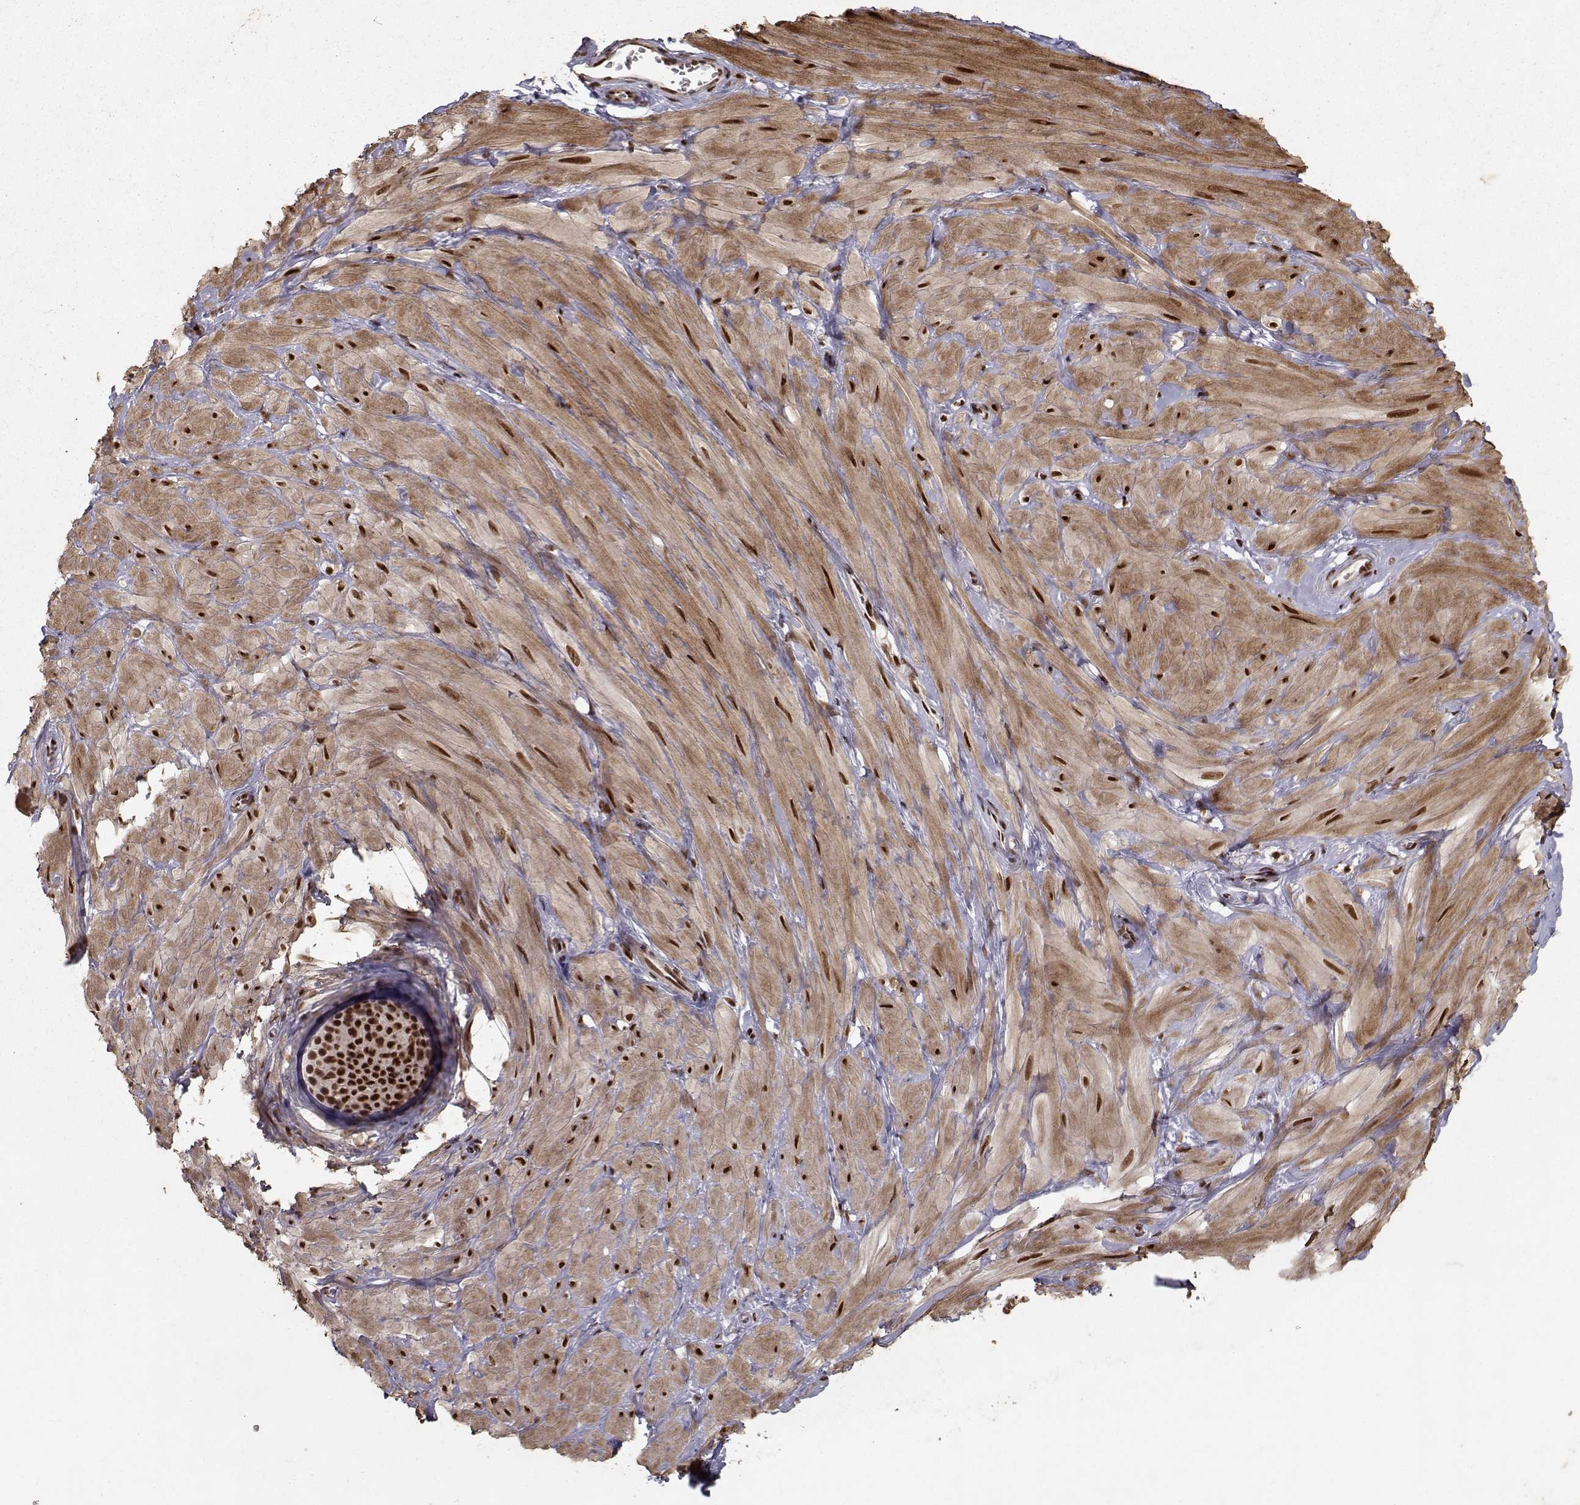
{"staining": {"intensity": "strong", "quantity": ">75%", "location": "nuclear"}, "tissue": "soft tissue", "cell_type": "Fibroblasts", "image_type": "normal", "snomed": [{"axis": "morphology", "description": "Normal tissue, NOS"}, {"axis": "topography", "description": "Smooth muscle"}, {"axis": "topography", "description": "Peripheral nerve tissue"}], "caption": "The image demonstrates immunohistochemical staining of unremarkable soft tissue. There is strong nuclear positivity is seen in approximately >75% of fibroblasts.", "gene": "SF1", "patient": {"sex": "male", "age": 22}}